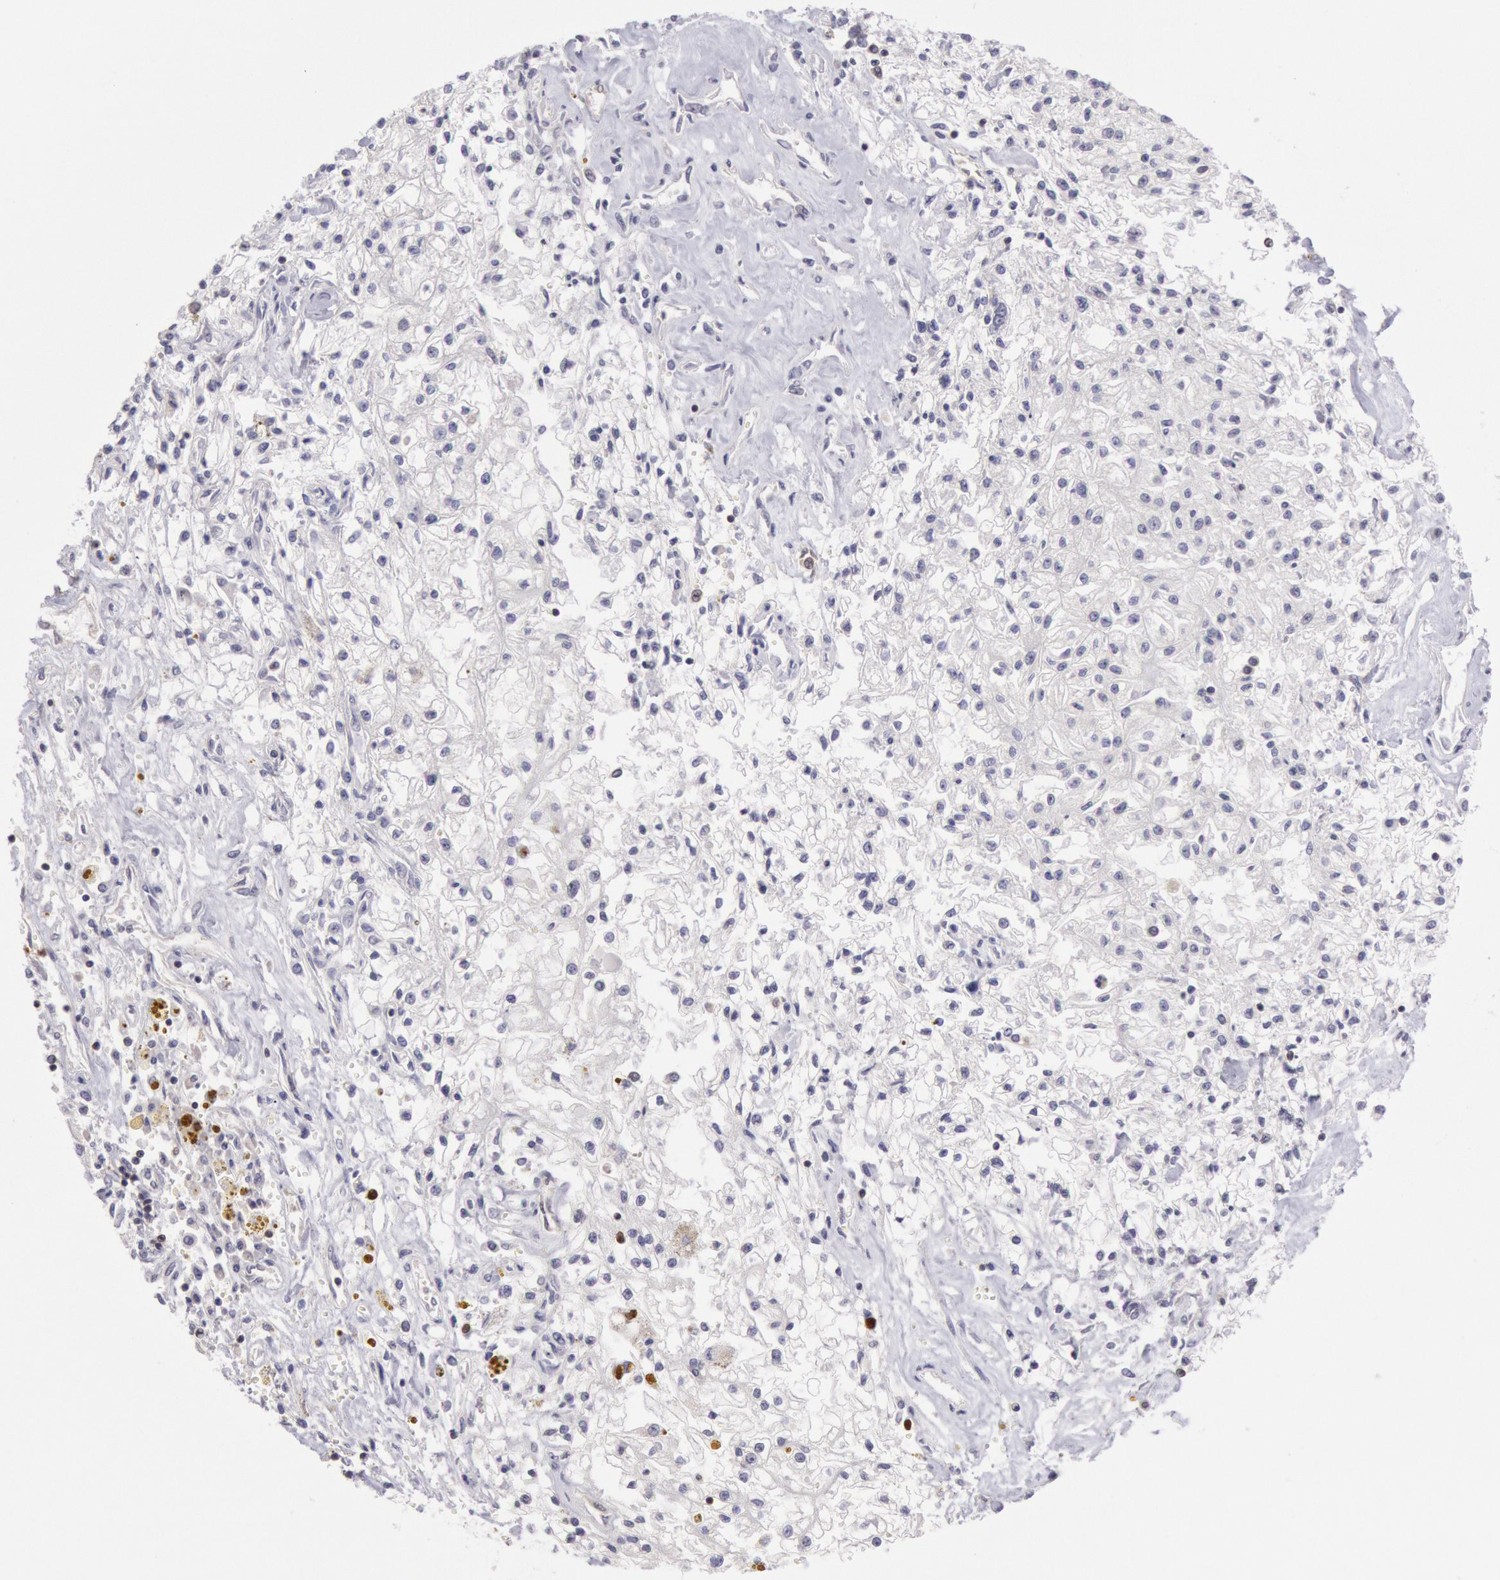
{"staining": {"intensity": "negative", "quantity": "none", "location": "none"}, "tissue": "renal cancer", "cell_type": "Tumor cells", "image_type": "cancer", "snomed": [{"axis": "morphology", "description": "Adenocarcinoma, NOS"}, {"axis": "topography", "description": "Kidney"}], "caption": "The photomicrograph displays no staining of tumor cells in renal cancer (adenocarcinoma).", "gene": "RAB27A", "patient": {"sex": "male", "age": 78}}